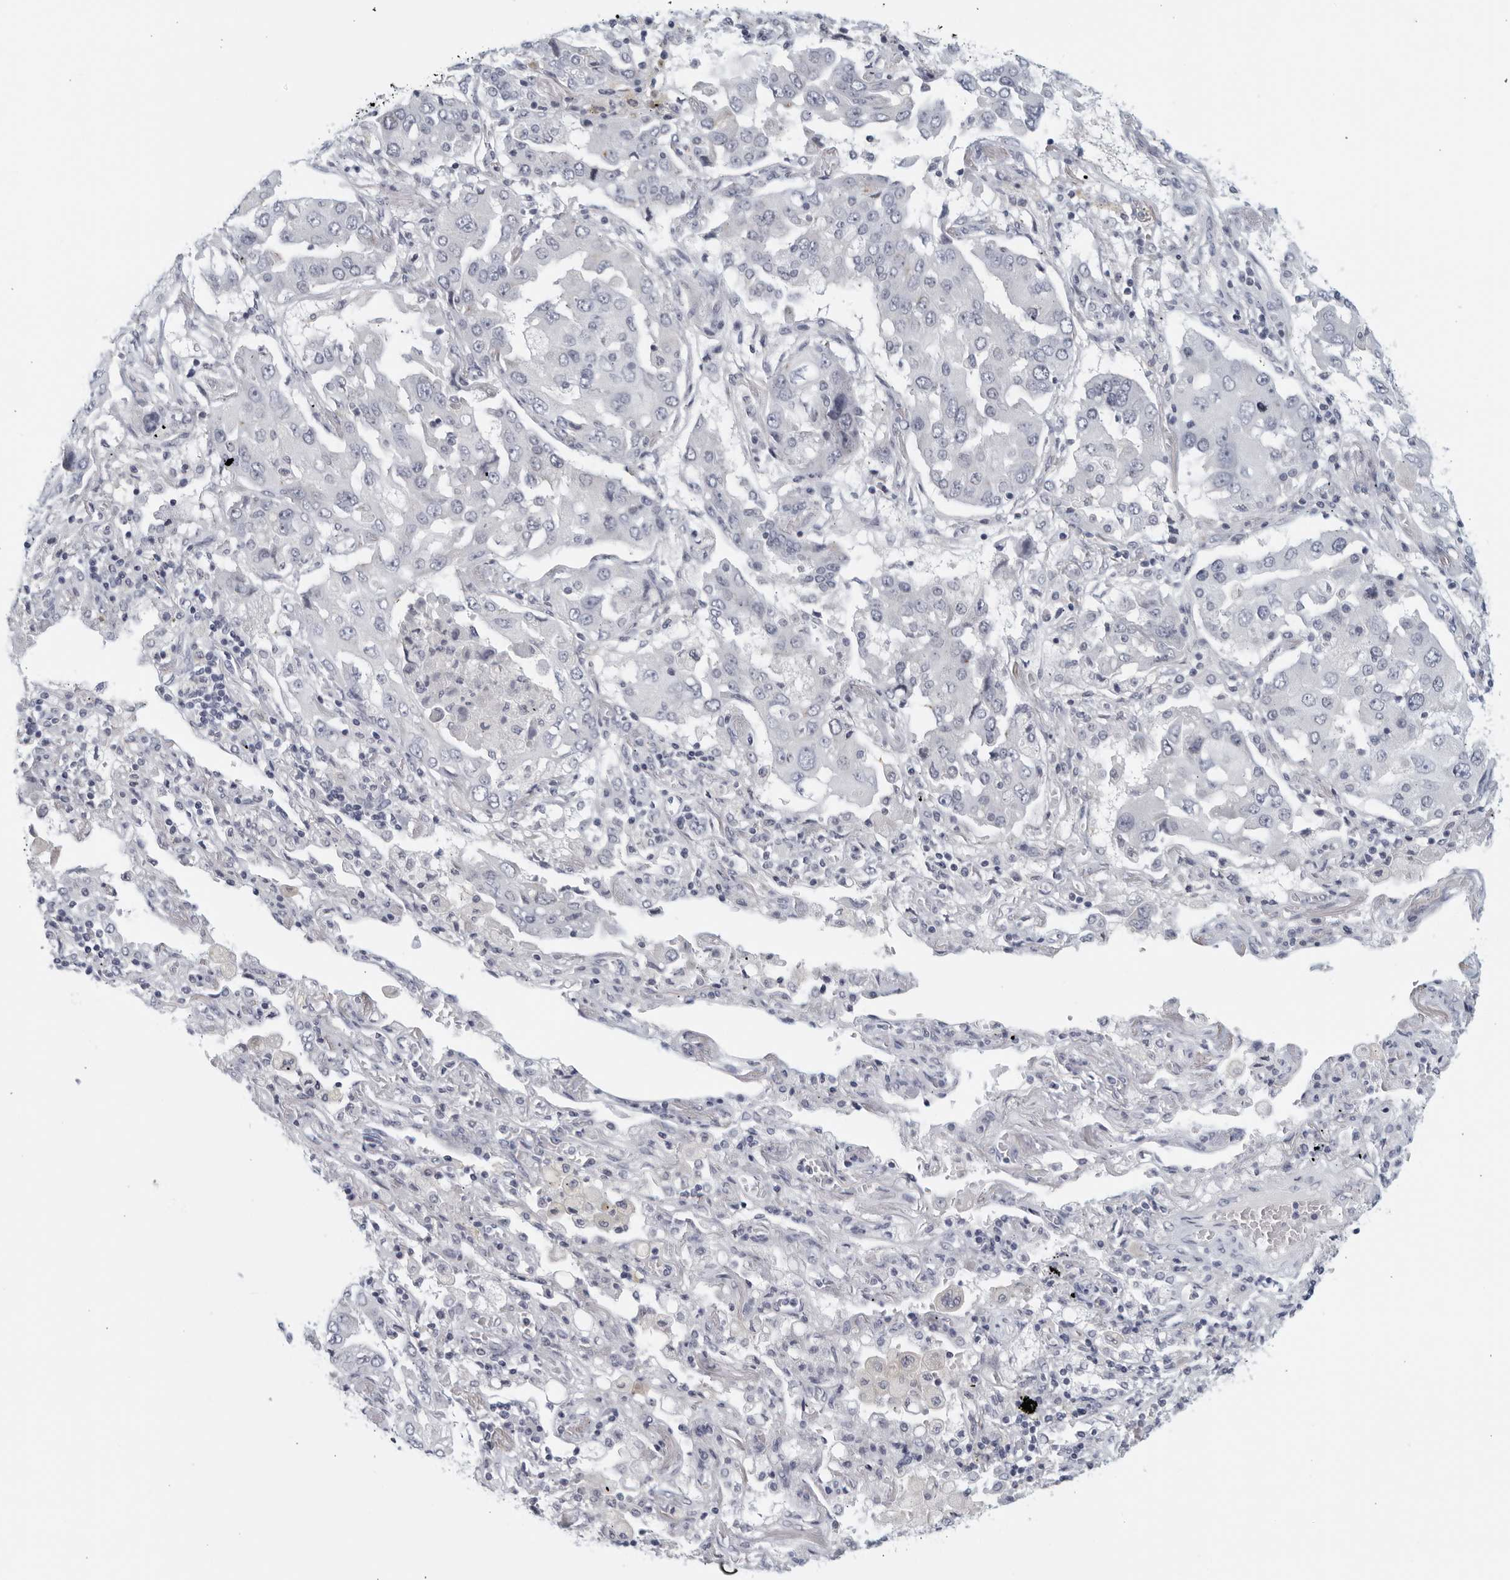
{"staining": {"intensity": "negative", "quantity": "none", "location": "none"}, "tissue": "lung cancer", "cell_type": "Tumor cells", "image_type": "cancer", "snomed": [{"axis": "morphology", "description": "Adenocarcinoma, NOS"}, {"axis": "topography", "description": "Lung"}], "caption": "DAB (3,3'-diaminobenzidine) immunohistochemical staining of human lung cancer displays no significant staining in tumor cells.", "gene": "MATN1", "patient": {"sex": "female", "age": 65}}